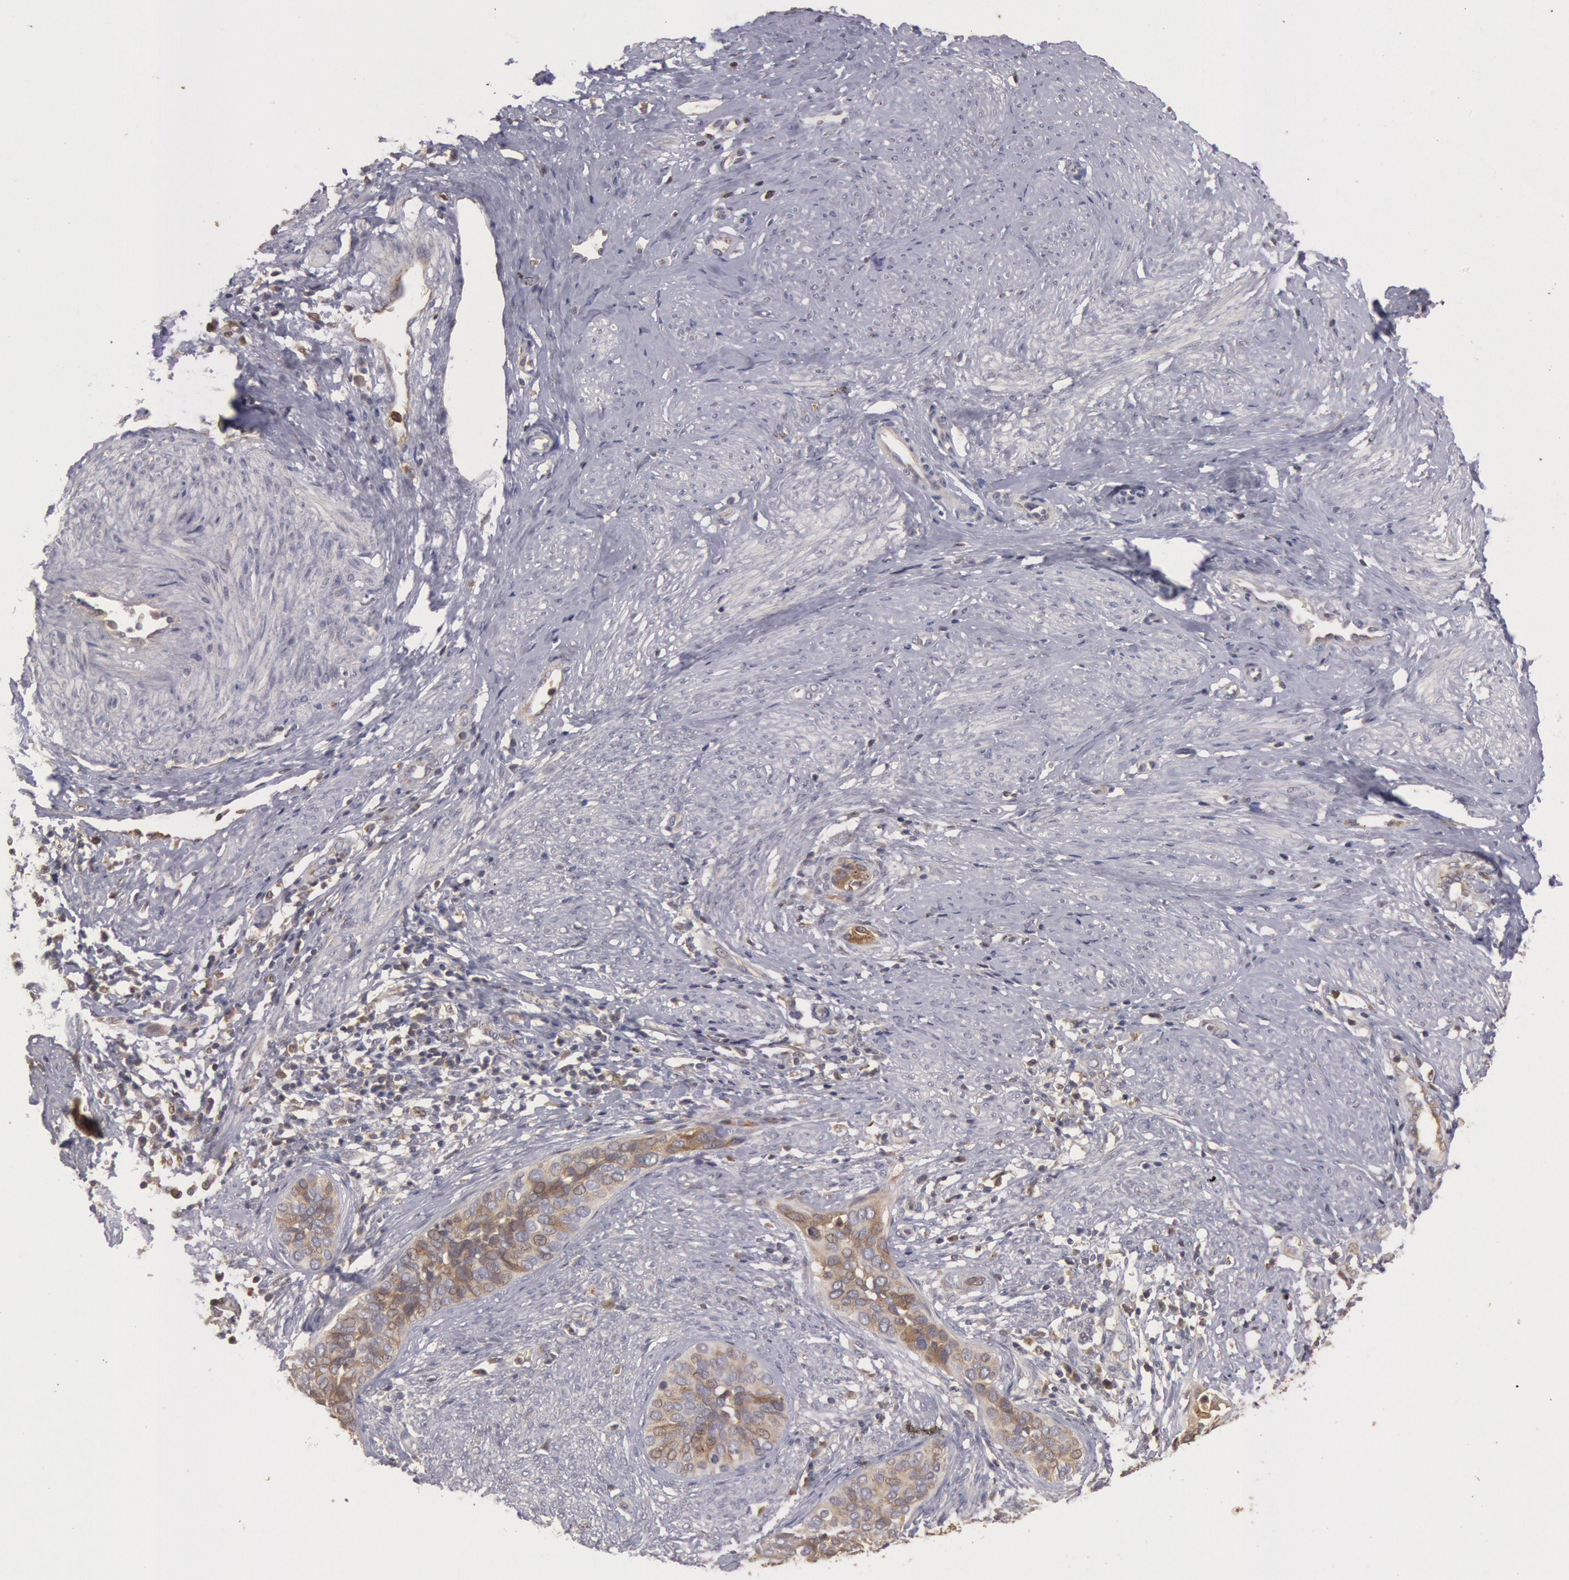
{"staining": {"intensity": "moderate", "quantity": ">75%", "location": "cytoplasmic/membranous"}, "tissue": "cervical cancer", "cell_type": "Tumor cells", "image_type": "cancer", "snomed": [{"axis": "morphology", "description": "Squamous cell carcinoma, NOS"}, {"axis": "topography", "description": "Cervix"}], "caption": "Immunohistochemical staining of human cervical cancer exhibits medium levels of moderate cytoplasmic/membranous protein positivity in approximately >75% of tumor cells.", "gene": "PLA2G6", "patient": {"sex": "female", "age": 31}}